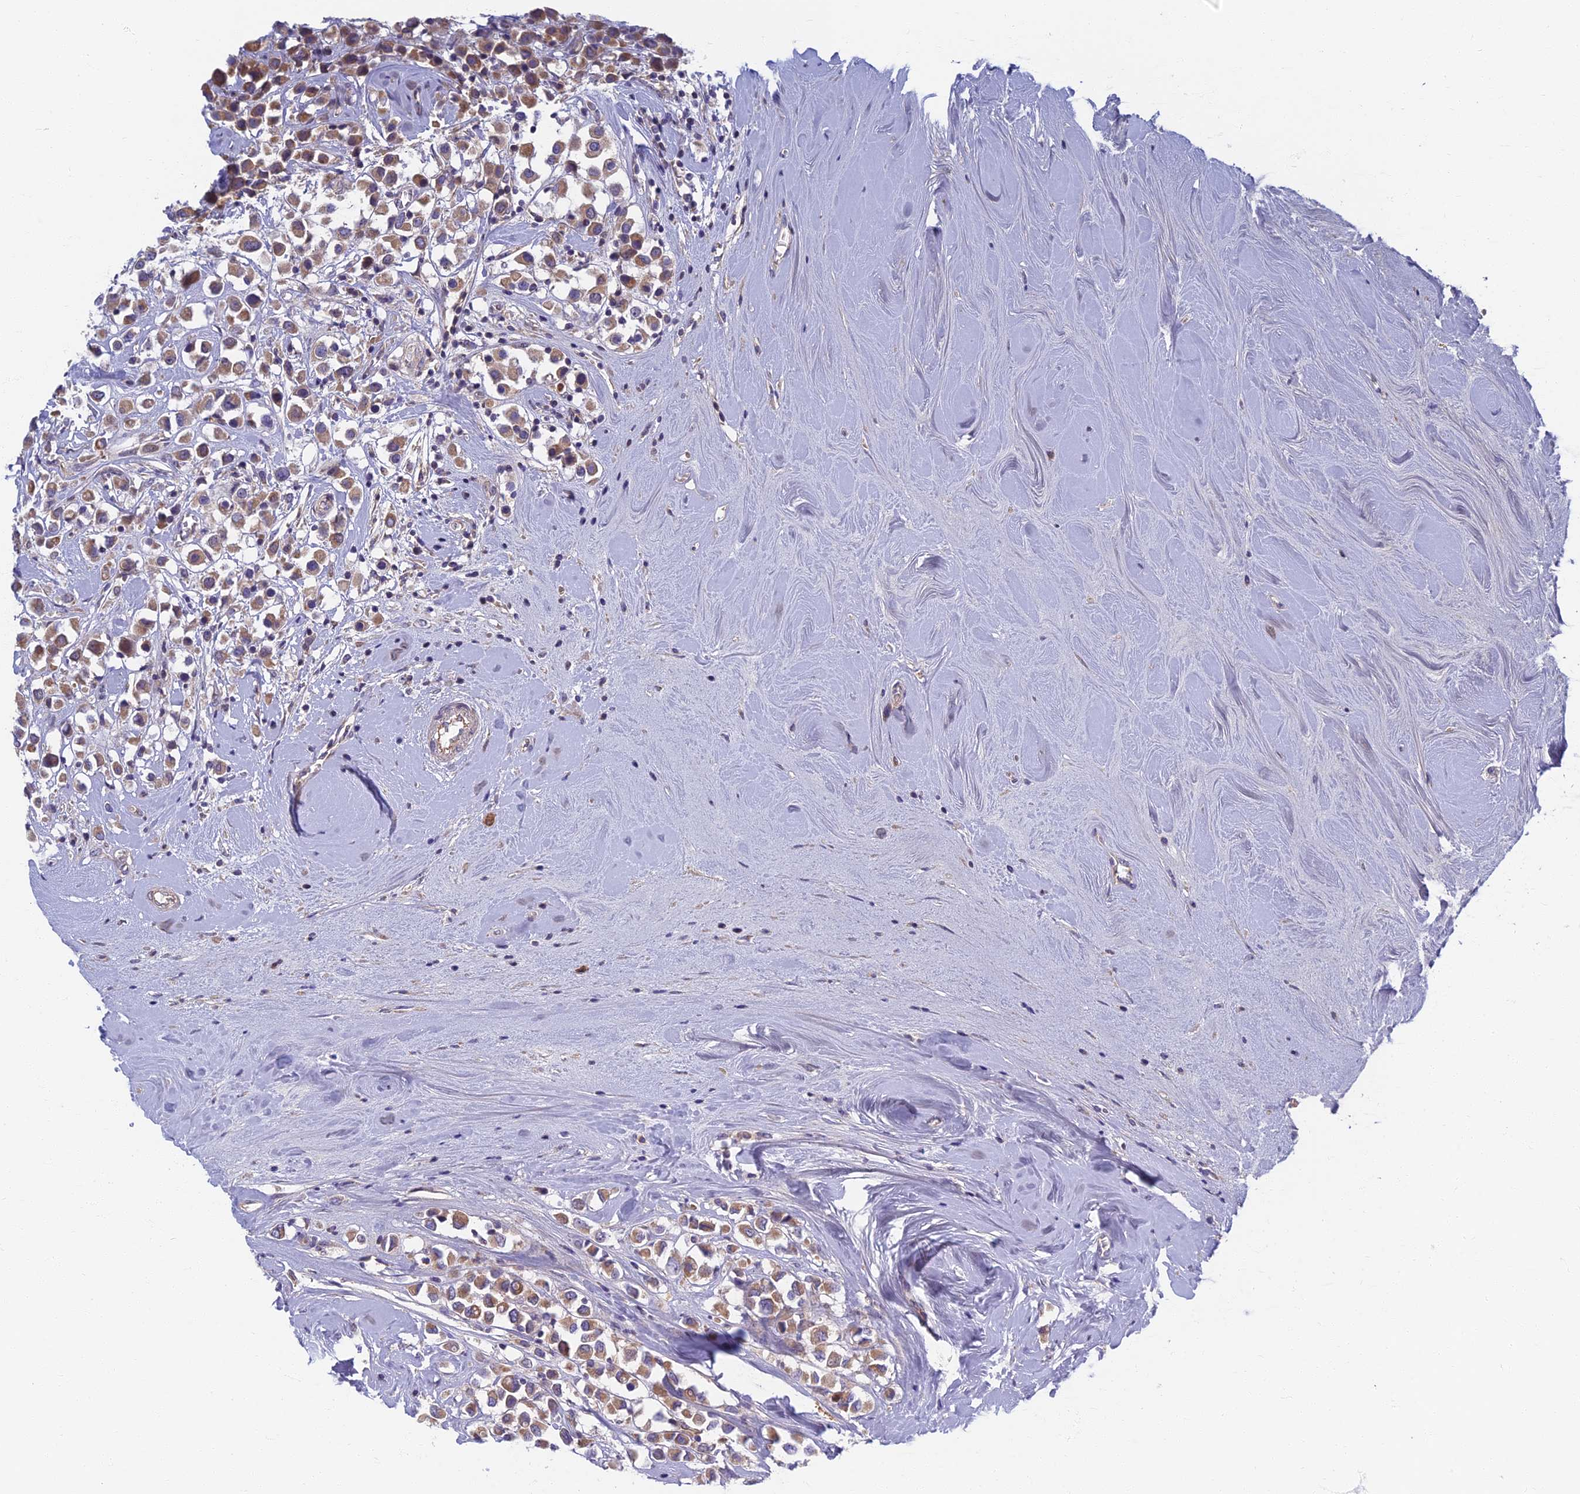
{"staining": {"intensity": "moderate", "quantity": ">75%", "location": "cytoplasmic/membranous"}, "tissue": "breast cancer", "cell_type": "Tumor cells", "image_type": "cancer", "snomed": [{"axis": "morphology", "description": "Duct carcinoma"}, {"axis": "topography", "description": "Breast"}], "caption": "Moderate cytoplasmic/membranous protein positivity is present in about >75% of tumor cells in intraductal carcinoma (breast).", "gene": "SOGA1", "patient": {"sex": "female", "age": 61}}